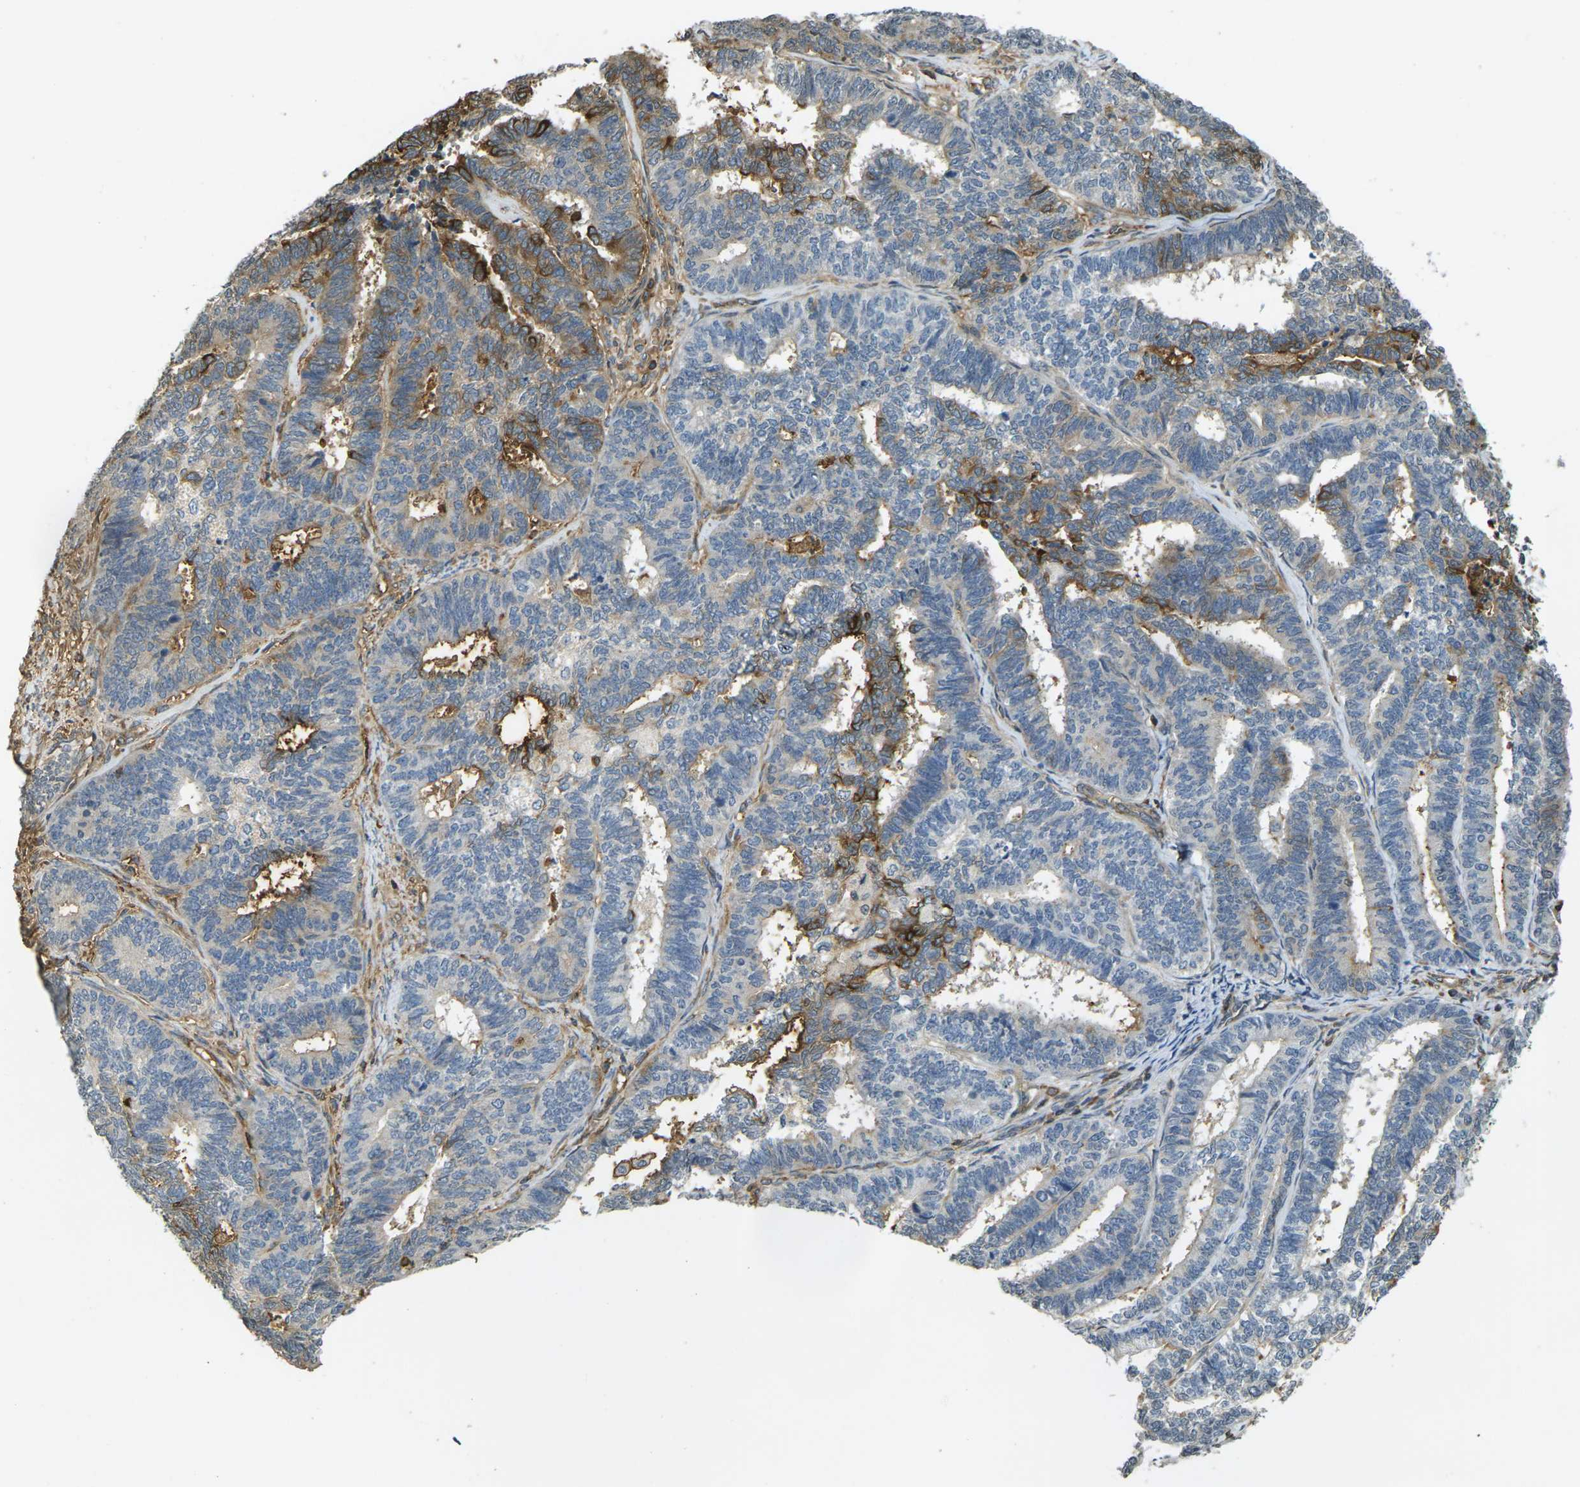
{"staining": {"intensity": "strong", "quantity": "<25%", "location": "cytoplasmic/membranous"}, "tissue": "endometrial cancer", "cell_type": "Tumor cells", "image_type": "cancer", "snomed": [{"axis": "morphology", "description": "Adenocarcinoma, NOS"}, {"axis": "topography", "description": "Endometrium"}], "caption": "DAB immunohistochemical staining of endometrial adenocarcinoma demonstrates strong cytoplasmic/membranous protein staining in about <25% of tumor cells. (DAB = brown stain, brightfield microscopy at high magnification).", "gene": "CAST", "patient": {"sex": "female", "age": 70}}